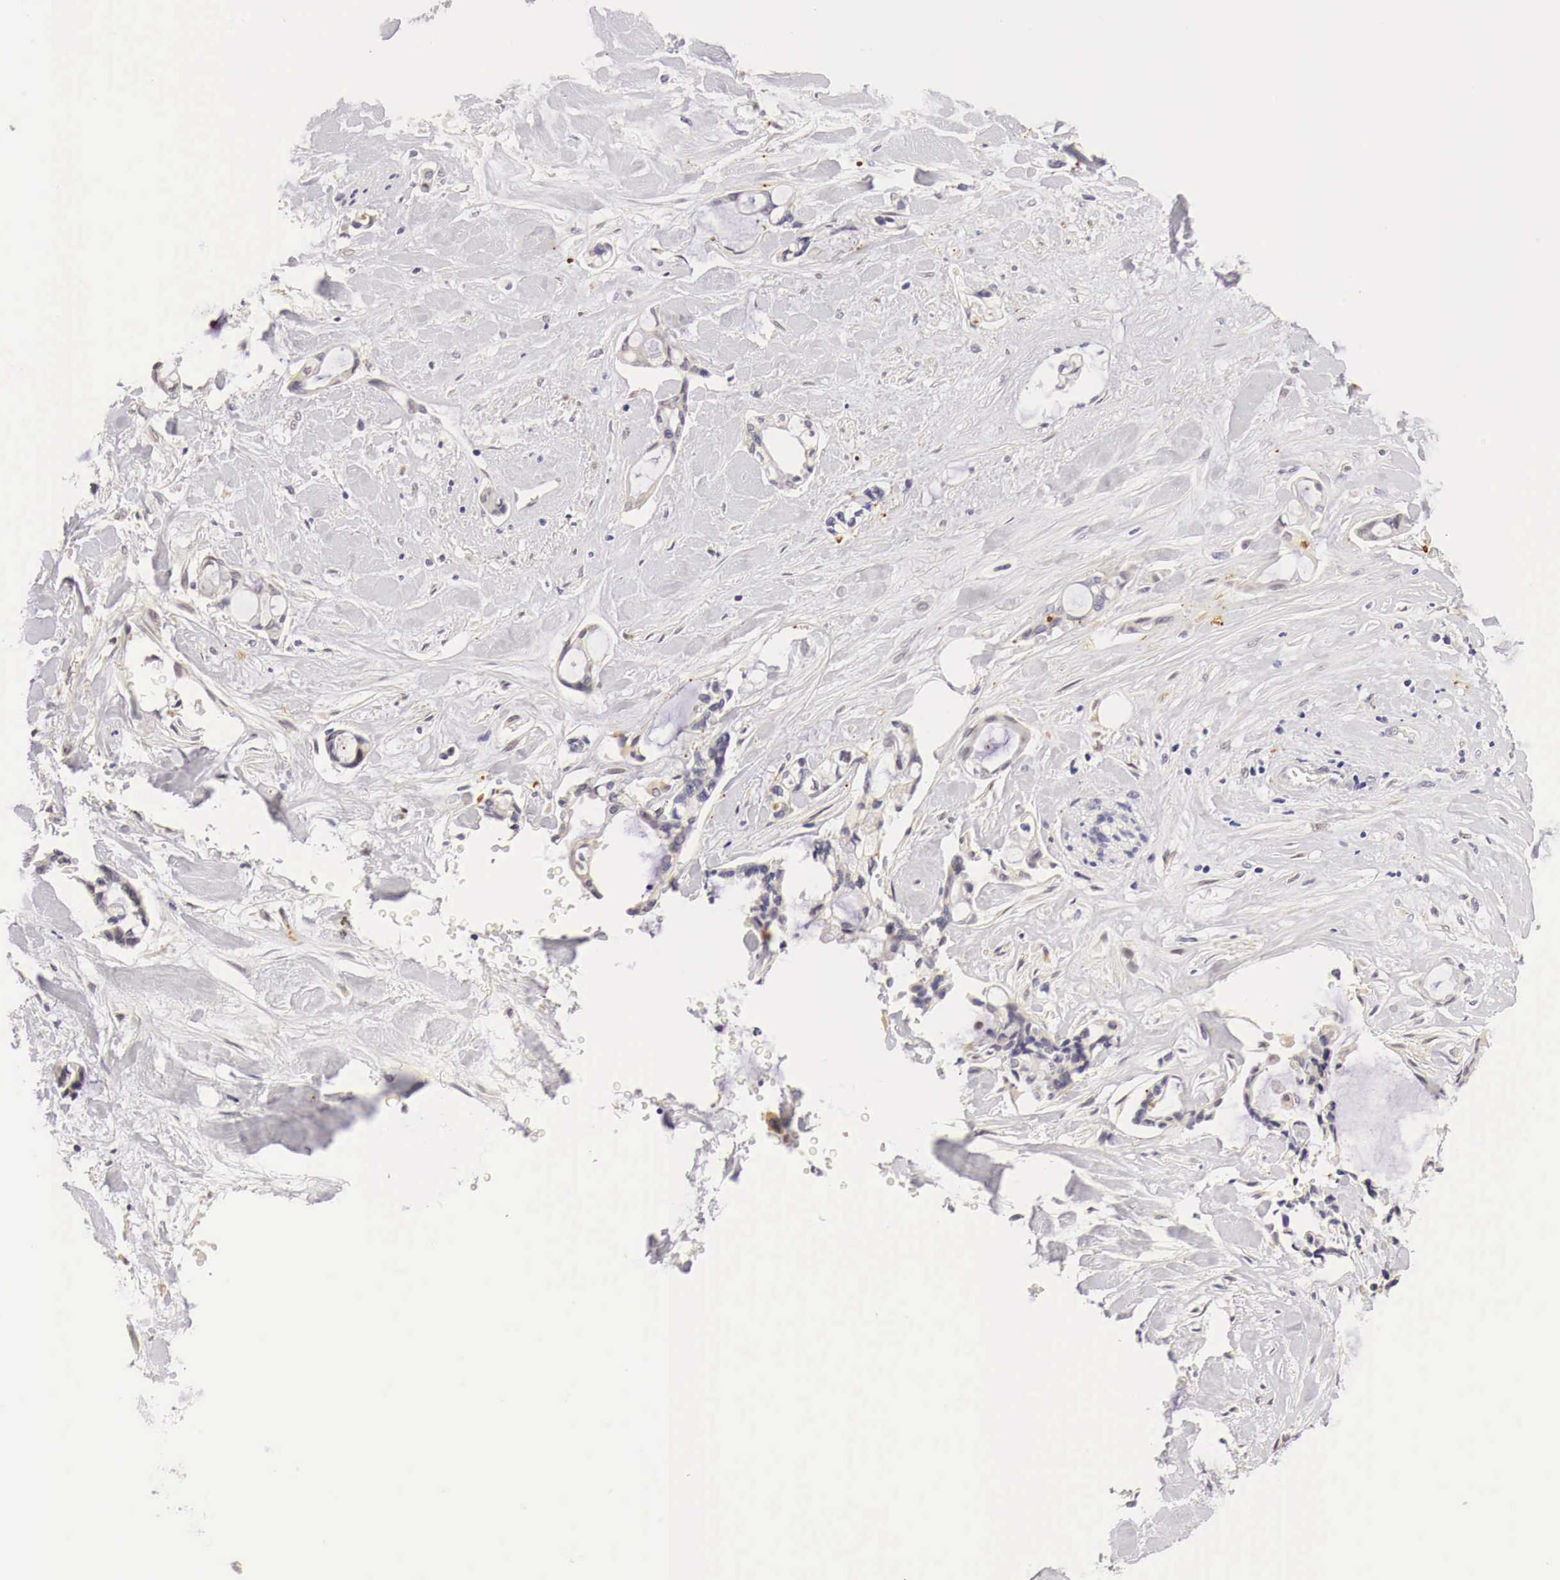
{"staining": {"intensity": "negative", "quantity": "none", "location": "none"}, "tissue": "pancreatic cancer", "cell_type": "Tumor cells", "image_type": "cancer", "snomed": [{"axis": "morphology", "description": "Adenocarcinoma, NOS"}, {"axis": "topography", "description": "Pancreas"}], "caption": "There is no significant positivity in tumor cells of pancreatic adenocarcinoma.", "gene": "CASP3", "patient": {"sex": "female", "age": 70}}